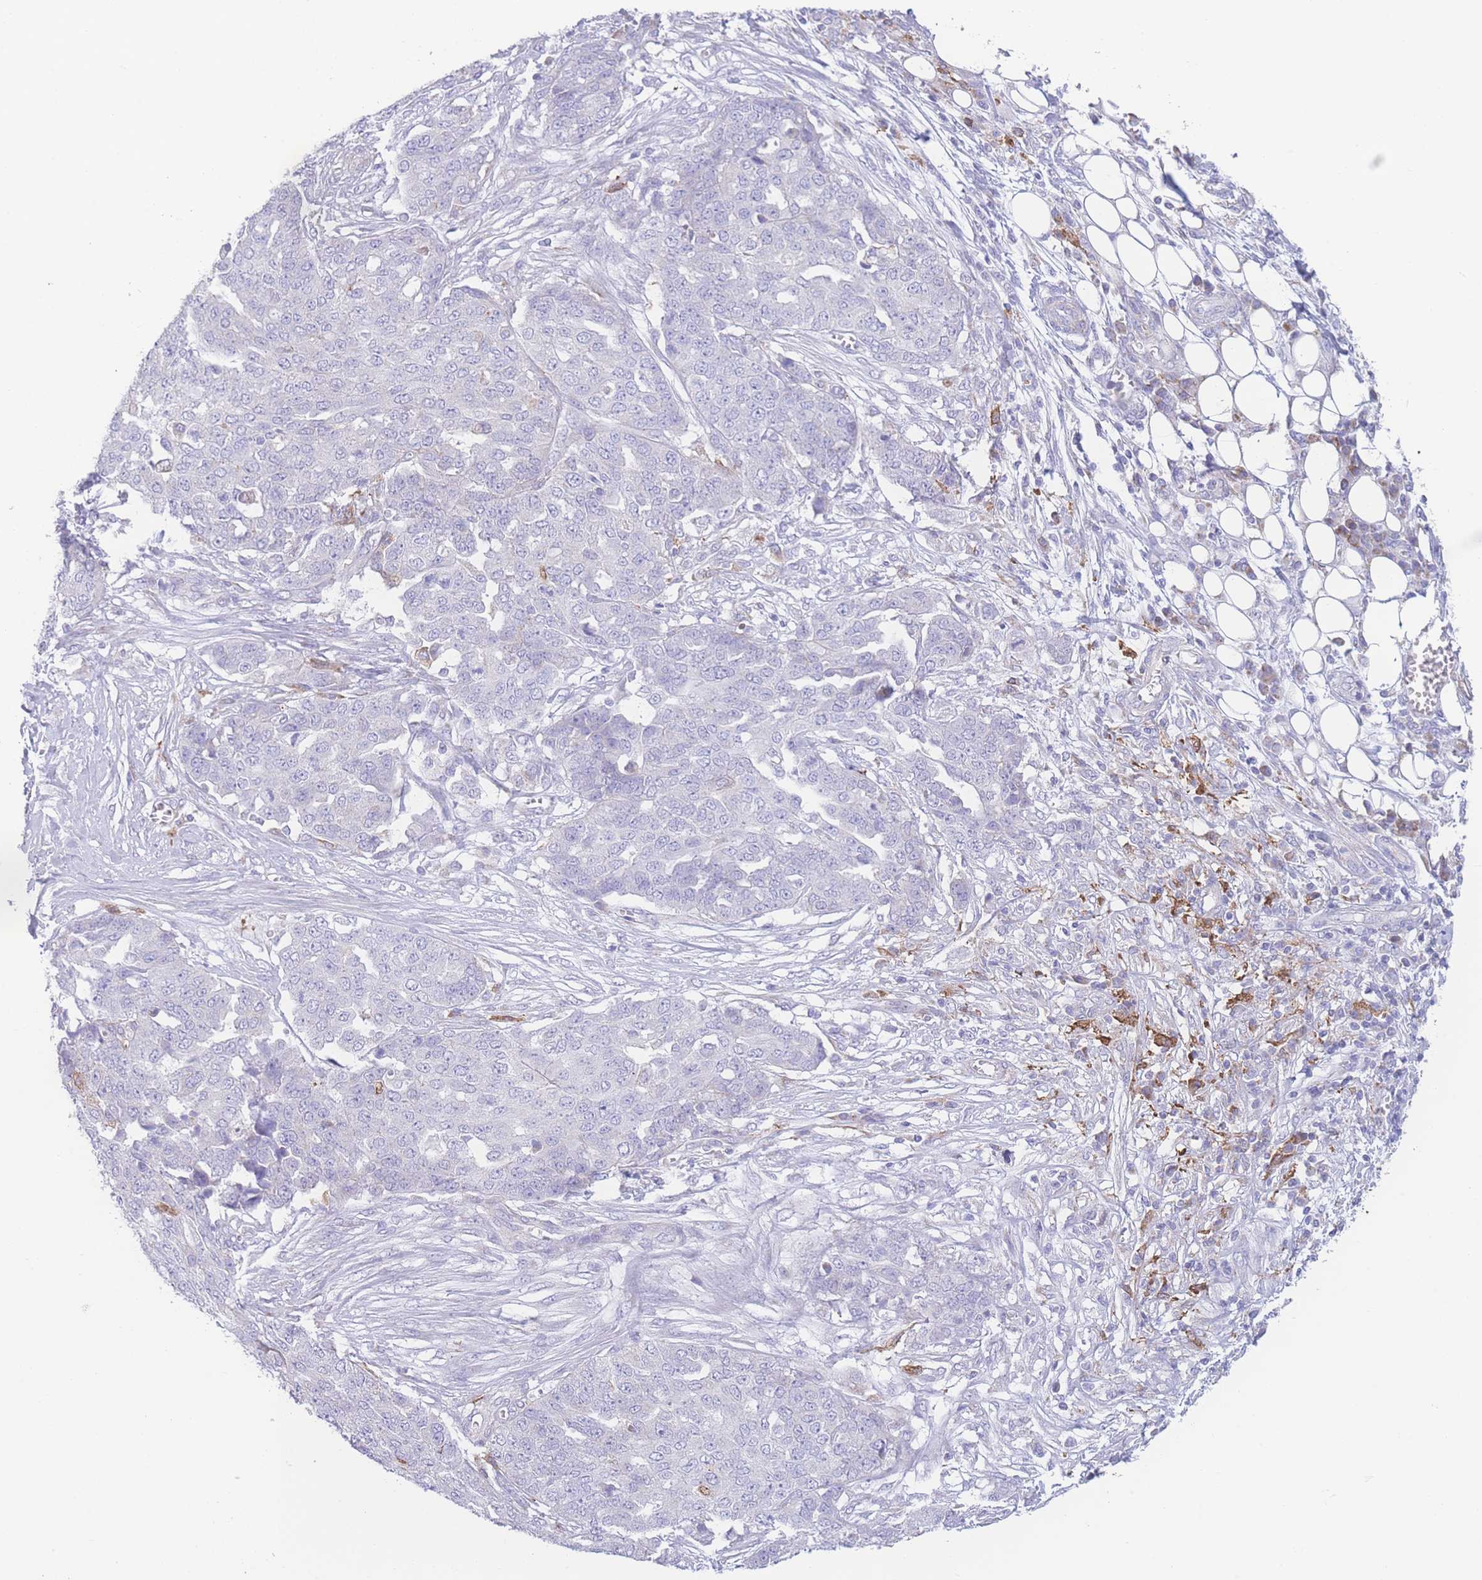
{"staining": {"intensity": "negative", "quantity": "none", "location": "none"}, "tissue": "ovarian cancer", "cell_type": "Tumor cells", "image_type": "cancer", "snomed": [{"axis": "morphology", "description": "Cystadenocarcinoma, serous, NOS"}, {"axis": "topography", "description": "Soft tissue"}, {"axis": "topography", "description": "Ovary"}], "caption": "This is an immunohistochemistry histopathology image of serous cystadenocarcinoma (ovarian). There is no expression in tumor cells.", "gene": "NBEAL1", "patient": {"sex": "female", "age": 57}}